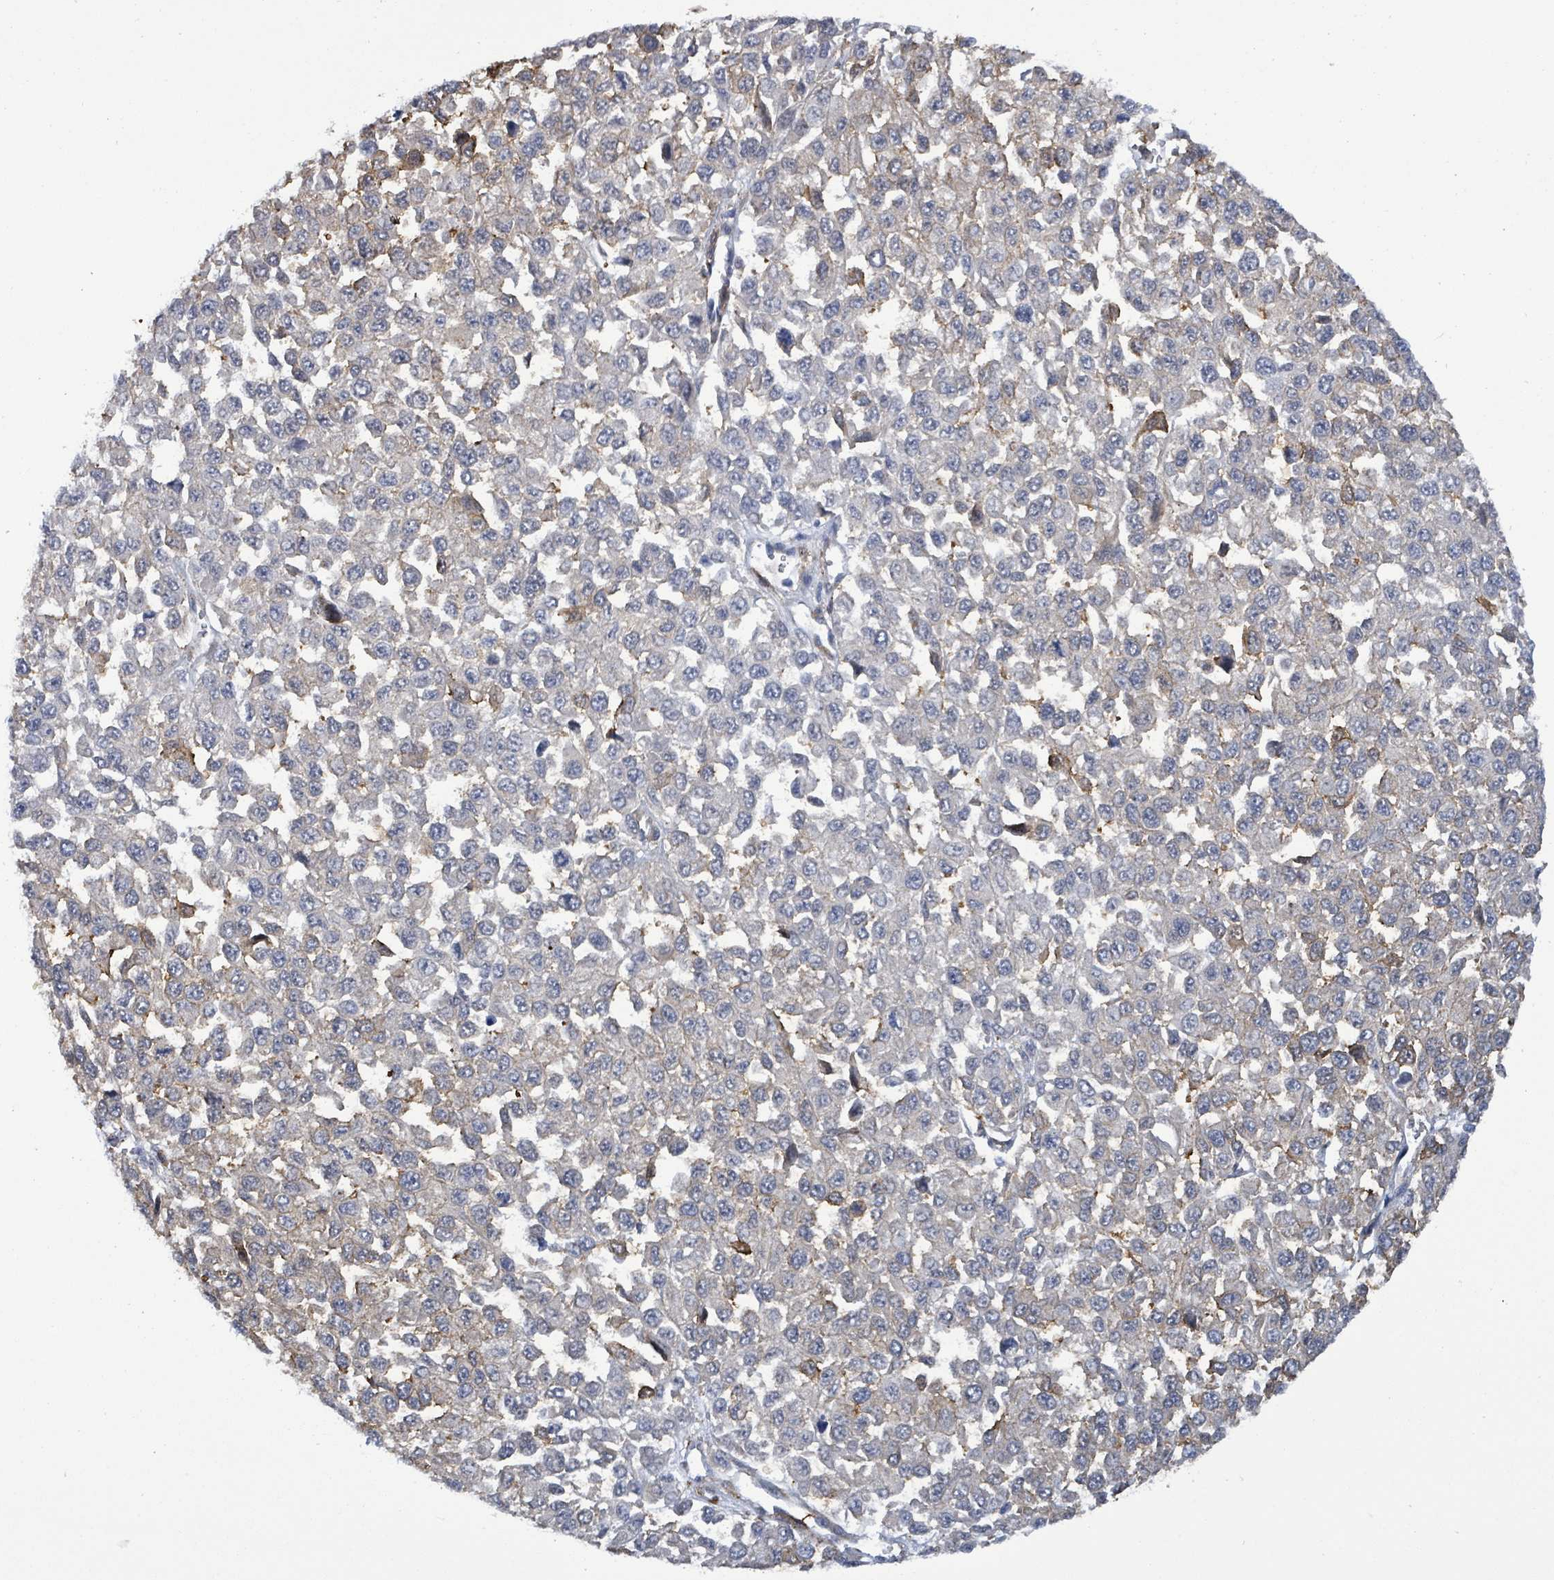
{"staining": {"intensity": "moderate", "quantity": "<25%", "location": "cytoplasmic/membranous"}, "tissue": "melanoma", "cell_type": "Tumor cells", "image_type": "cancer", "snomed": [{"axis": "morphology", "description": "Malignant melanoma, NOS"}, {"axis": "topography", "description": "Skin"}], "caption": "Tumor cells exhibit low levels of moderate cytoplasmic/membranous expression in about <25% of cells in melanoma.", "gene": "PRKRIP1", "patient": {"sex": "male", "age": 62}}